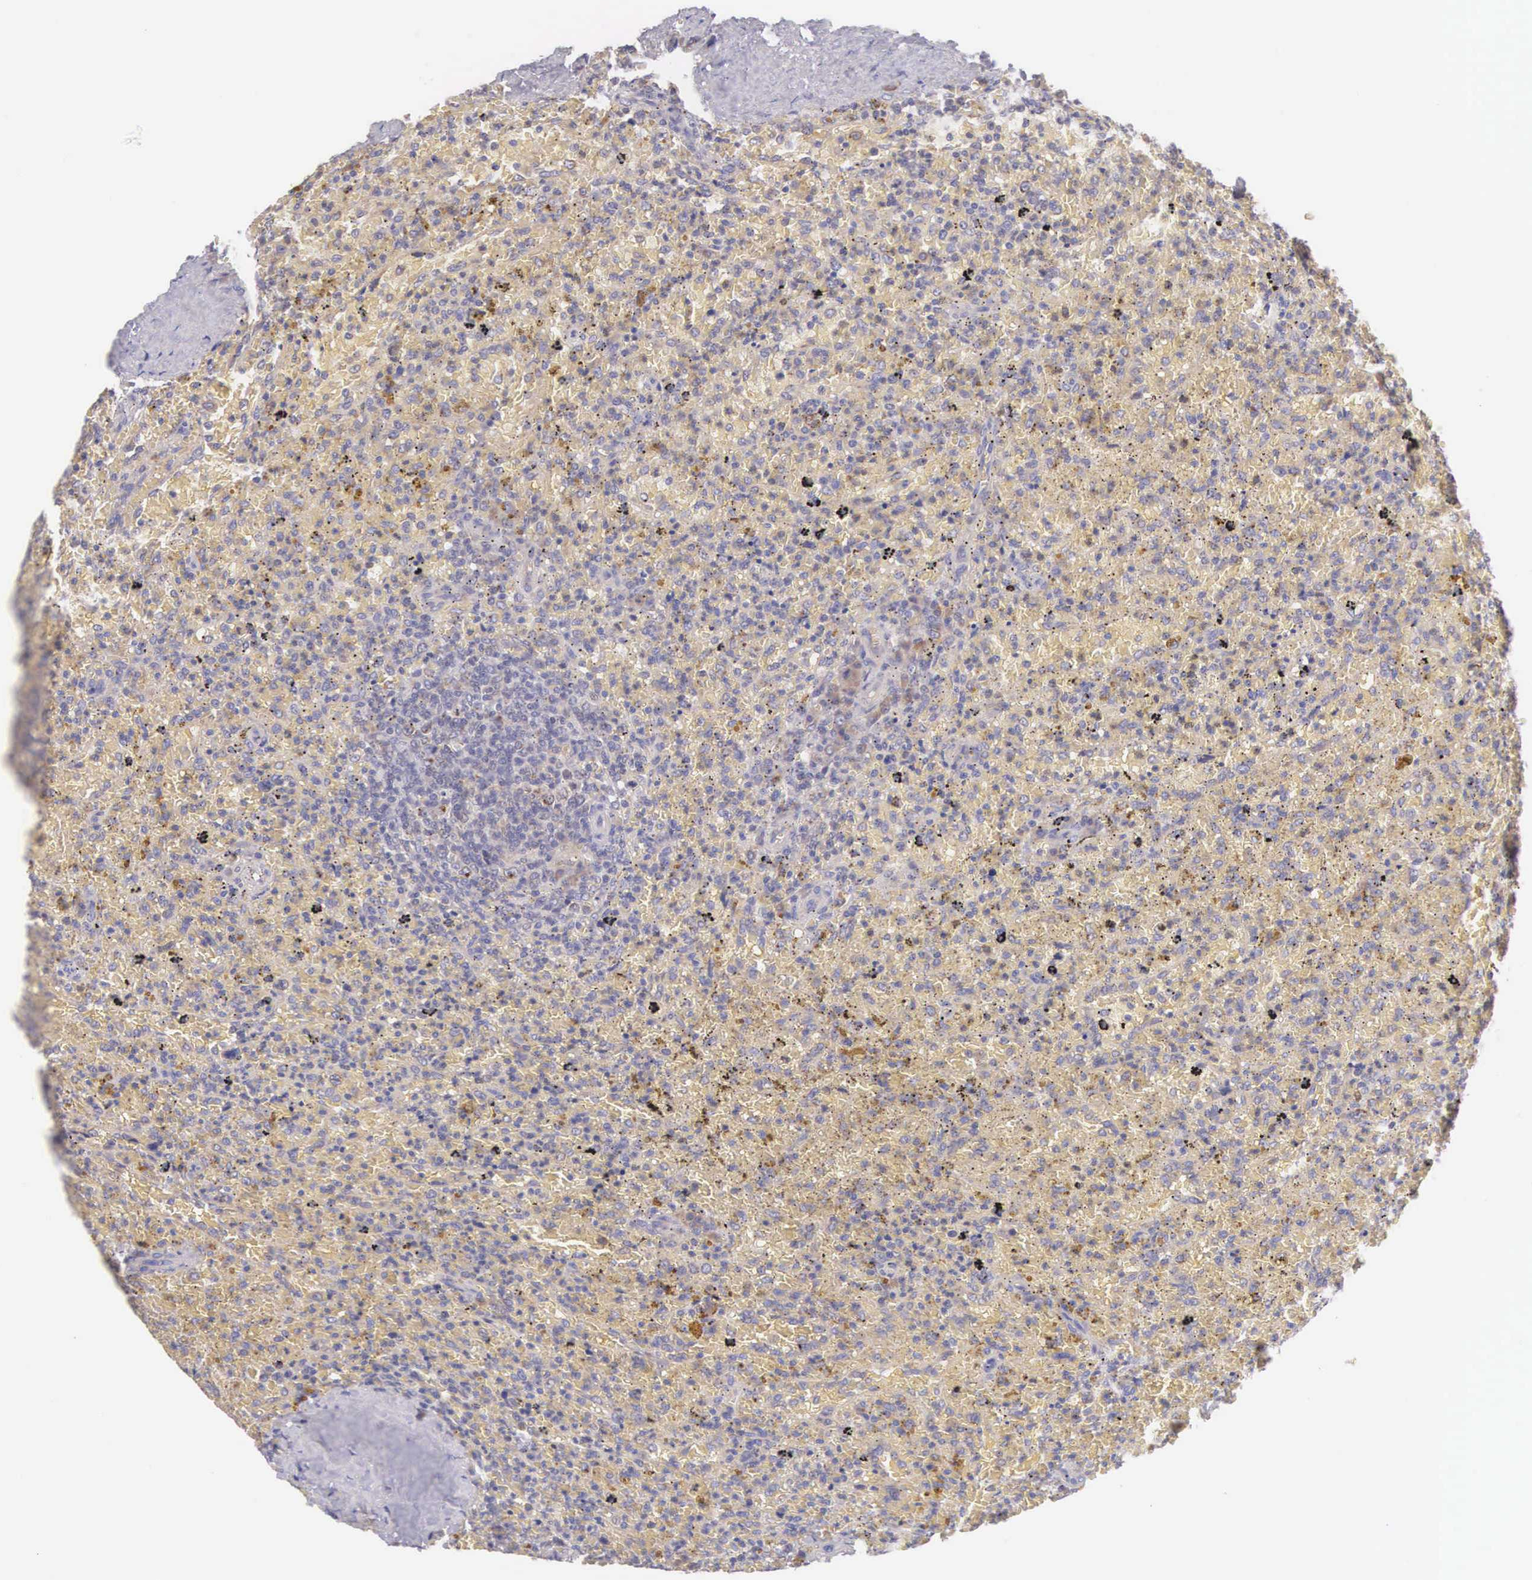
{"staining": {"intensity": "weak", "quantity": "<25%", "location": "cytoplasmic/membranous"}, "tissue": "lymphoma", "cell_type": "Tumor cells", "image_type": "cancer", "snomed": [{"axis": "morphology", "description": "Malignant lymphoma, non-Hodgkin's type, High grade"}, {"axis": "topography", "description": "Spleen"}, {"axis": "topography", "description": "Lymph node"}], "caption": "There is no significant positivity in tumor cells of lymphoma.", "gene": "NSDHL", "patient": {"sex": "female", "age": 70}}